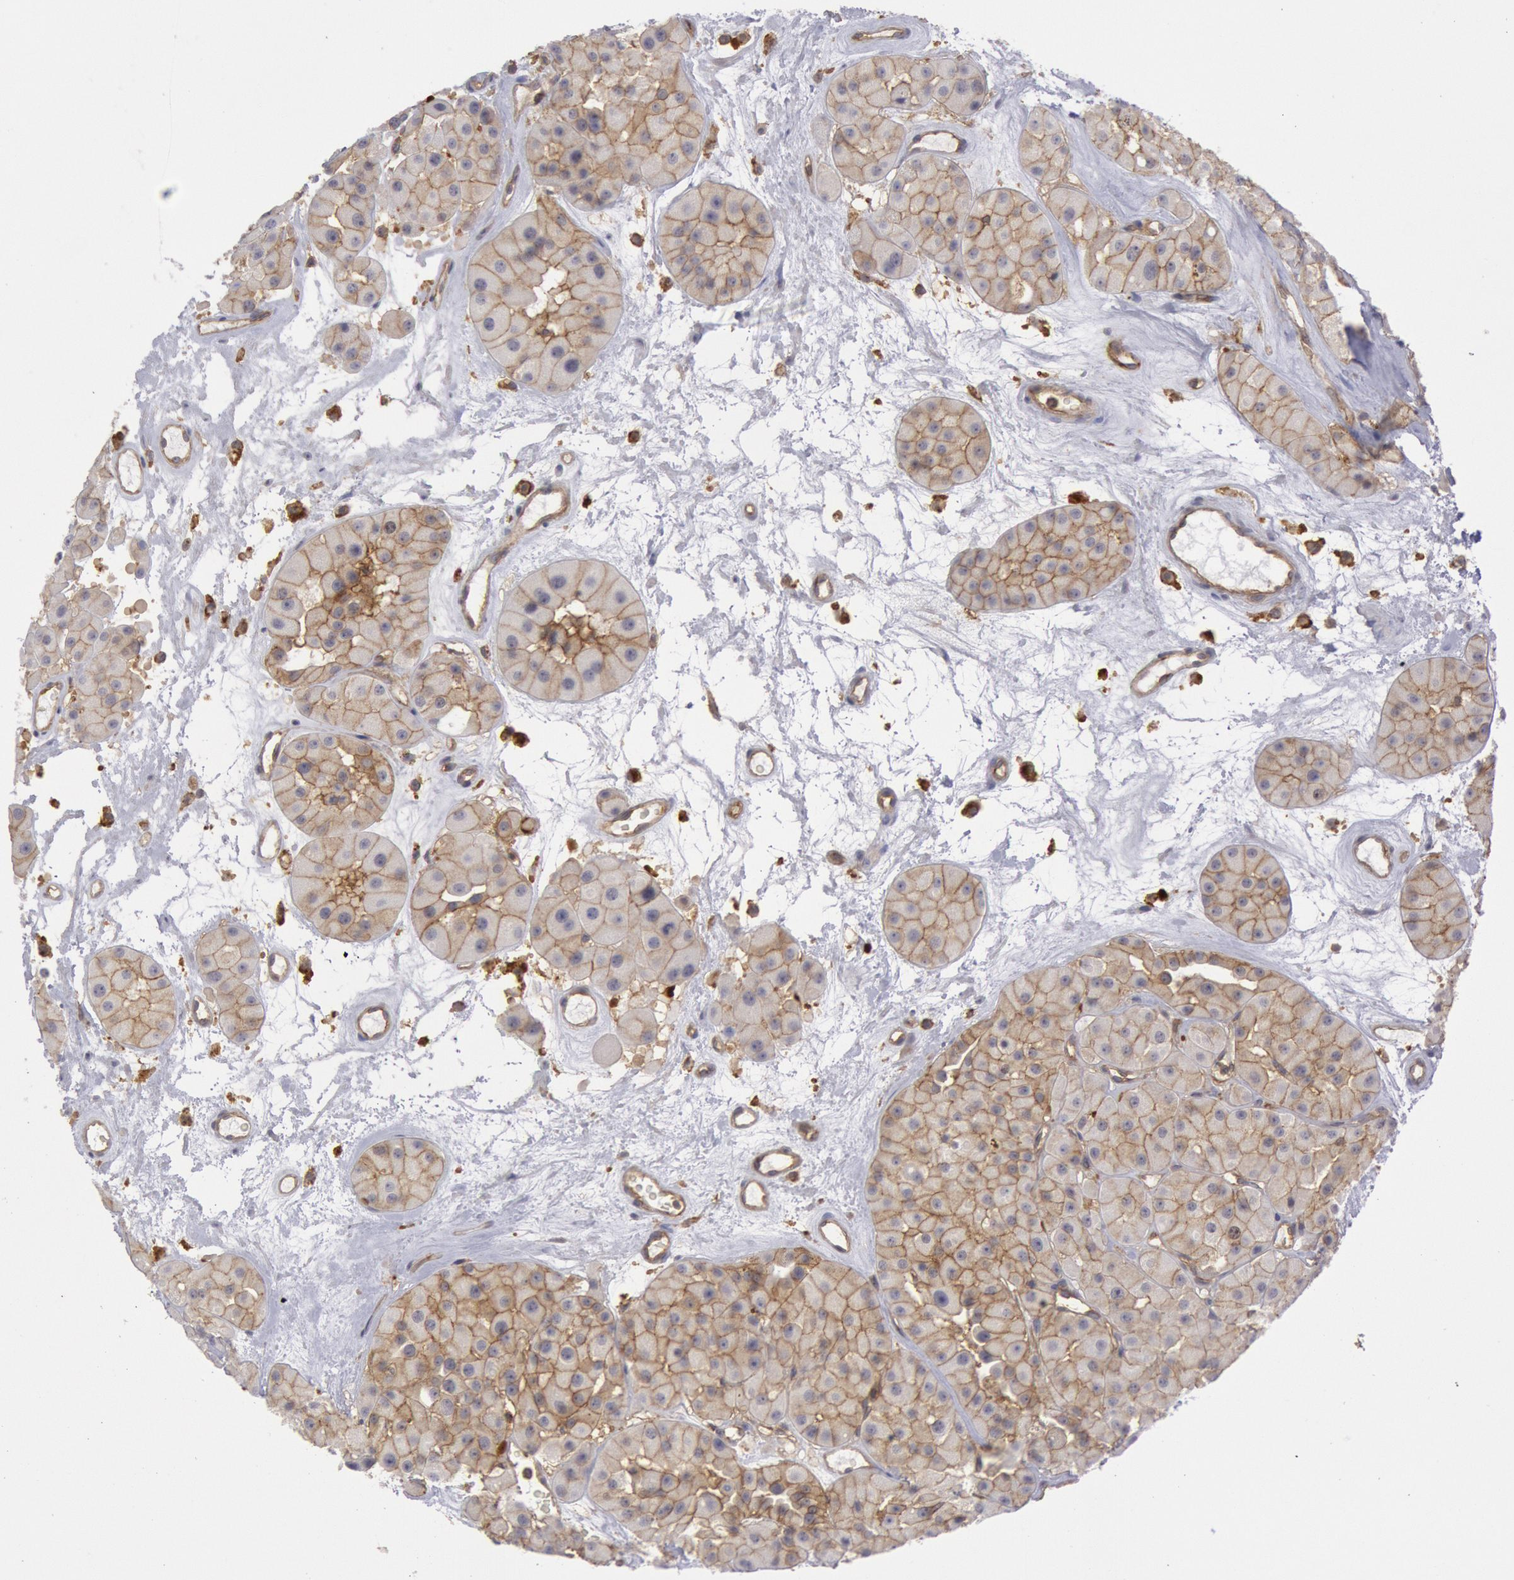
{"staining": {"intensity": "moderate", "quantity": ">75%", "location": "cytoplasmic/membranous"}, "tissue": "renal cancer", "cell_type": "Tumor cells", "image_type": "cancer", "snomed": [{"axis": "morphology", "description": "Adenocarcinoma, uncertain malignant potential"}, {"axis": "topography", "description": "Kidney"}], "caption": "This image reveals immunohistochemistry staining of renal cancer (adenocarcinoma,  uncertain malignant potential), with medium moderate cytoplasmic/membranous expression in approximately >75% of tumor cells.", "gene": "STX4", "patient": {"sex": "male", "age": 63}}